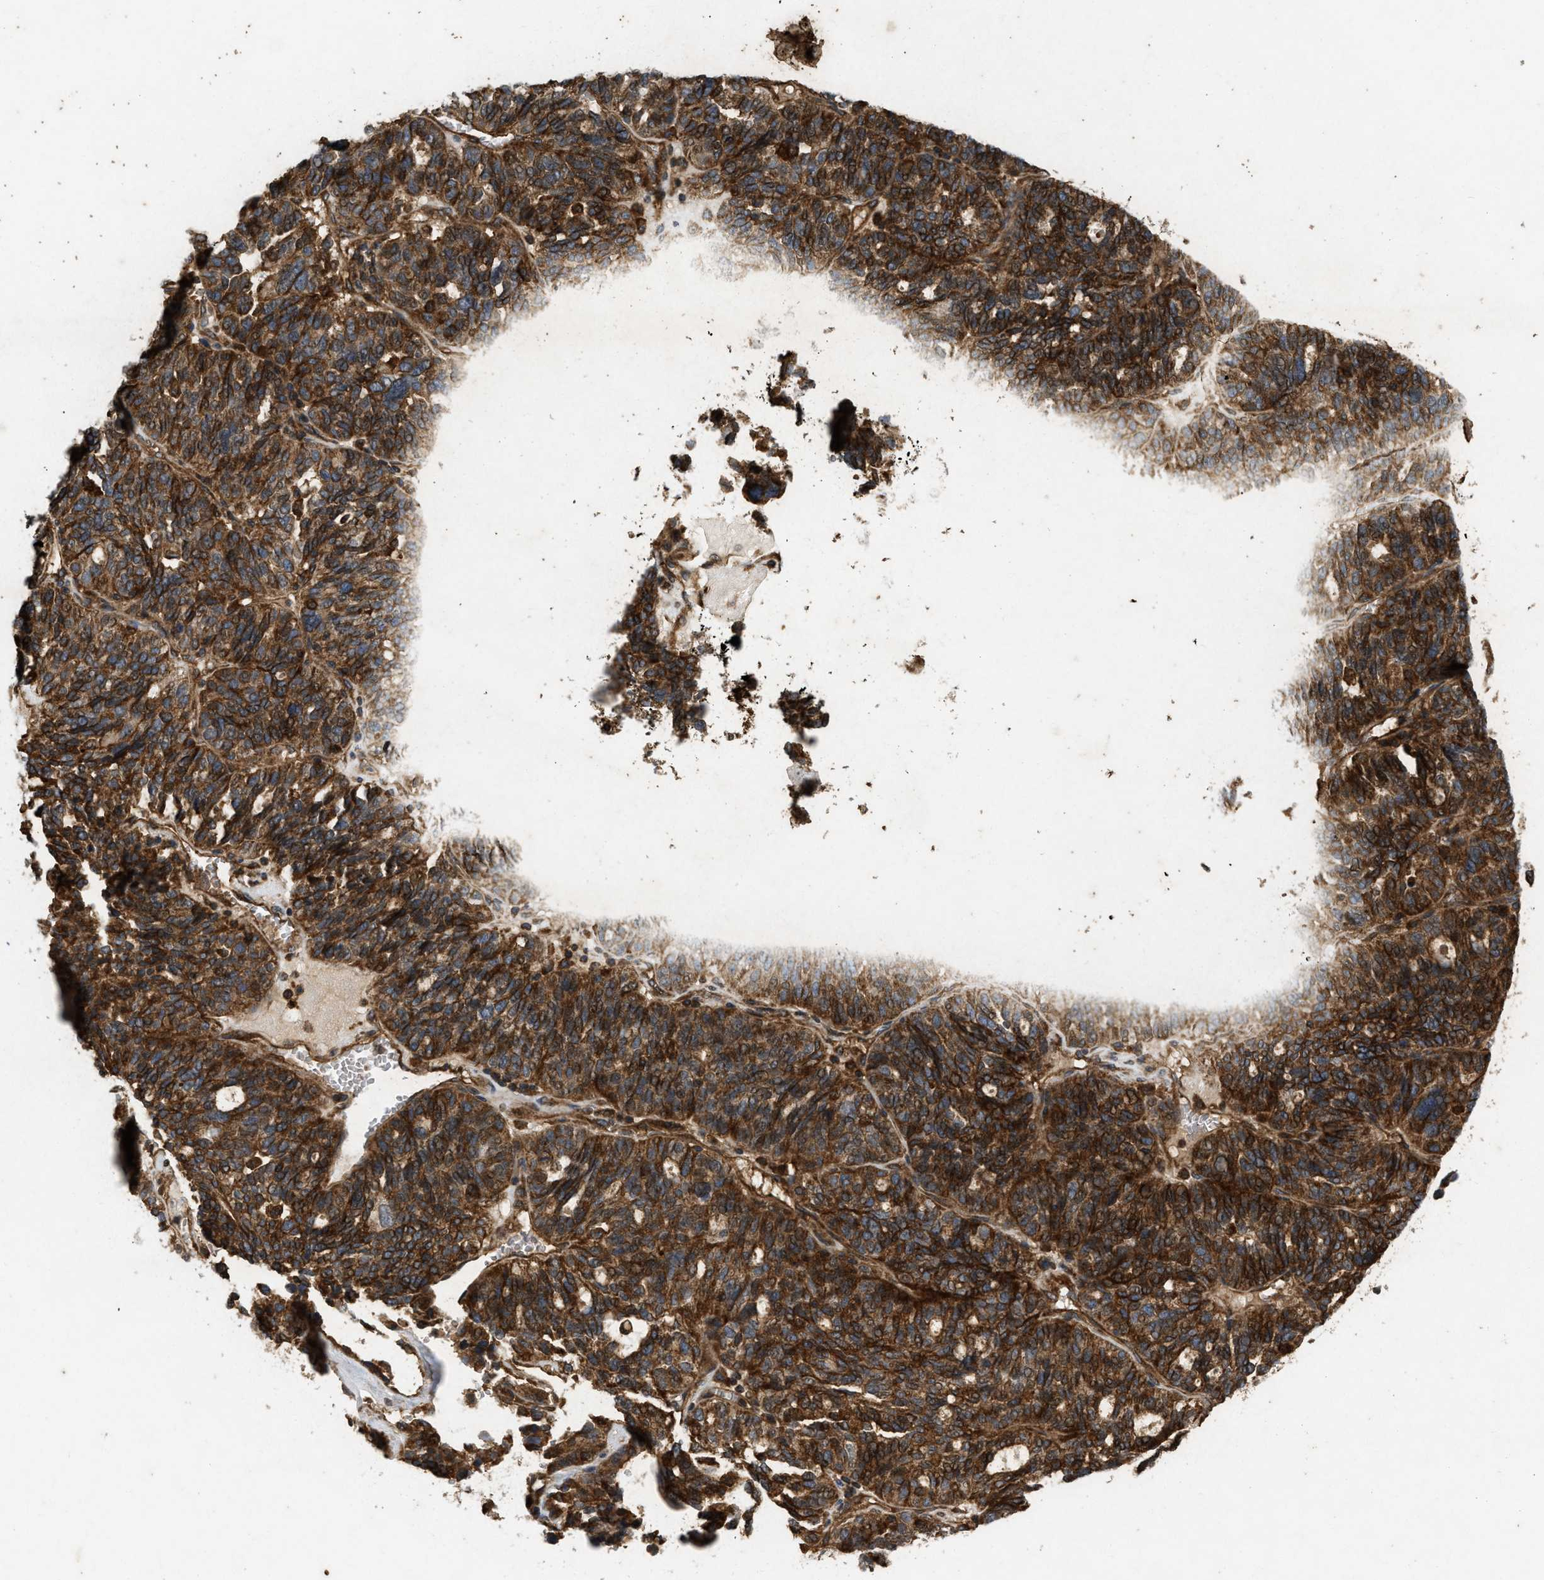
{"staining": {"intensity": "strong", "quantity": ">75%", "location": "cytoplasmic/membranous"}, "tissue": "ovarian cancer", "cell_type": "Tumor cells", "image_type": "cancer", "snomed": [{"axis": "morphology", "description": "Cystadenocarcinoma, serous, NOS"}, {"axis": "topography", "description": "Ovary"}], "caption": "This is an image of IHC staining of ovarian serous cystadenocarcinoma, which shows strong staining in the cytoplasmic/membranous of tumor cells.", "gene": "GNB4", "patient": {"sex": "female", "age": 59}}